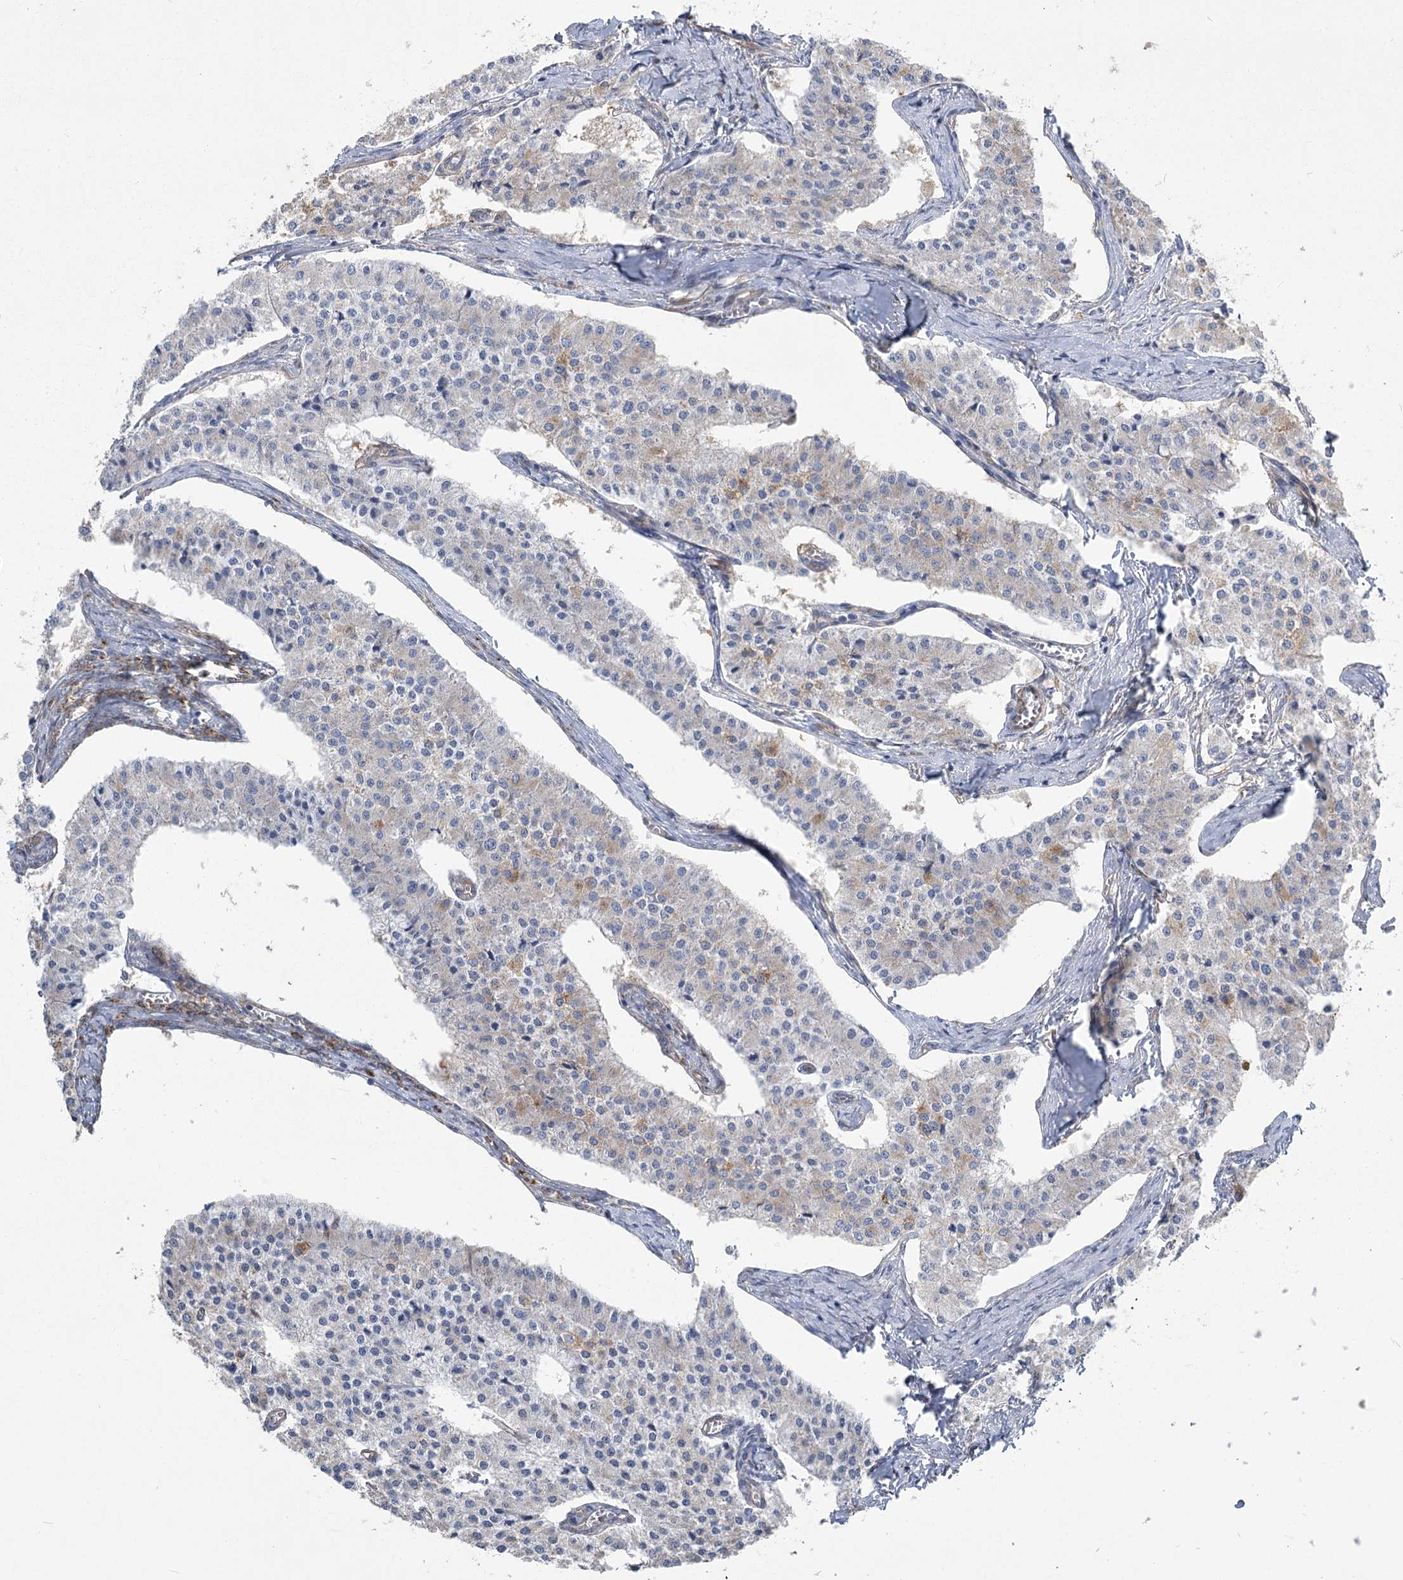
{"staining": {"intensity": "negative", "quantity": "none", "location": "none"}, "tissue": "carcinoid", "cell_type": "Tumor cells", "image_type": "cancer", "snomed": [{"axis": "morphology", "description": "Carcinoid, malignant, NOS"}, {"axis": "topography", "description": "Colon"}], "caption": "The photomicrograph reveals no significant positivity in tumor cells of malignant carcinoid.", "gene": "RMDN2", "patient": {"sex": "female", "age": 52}}